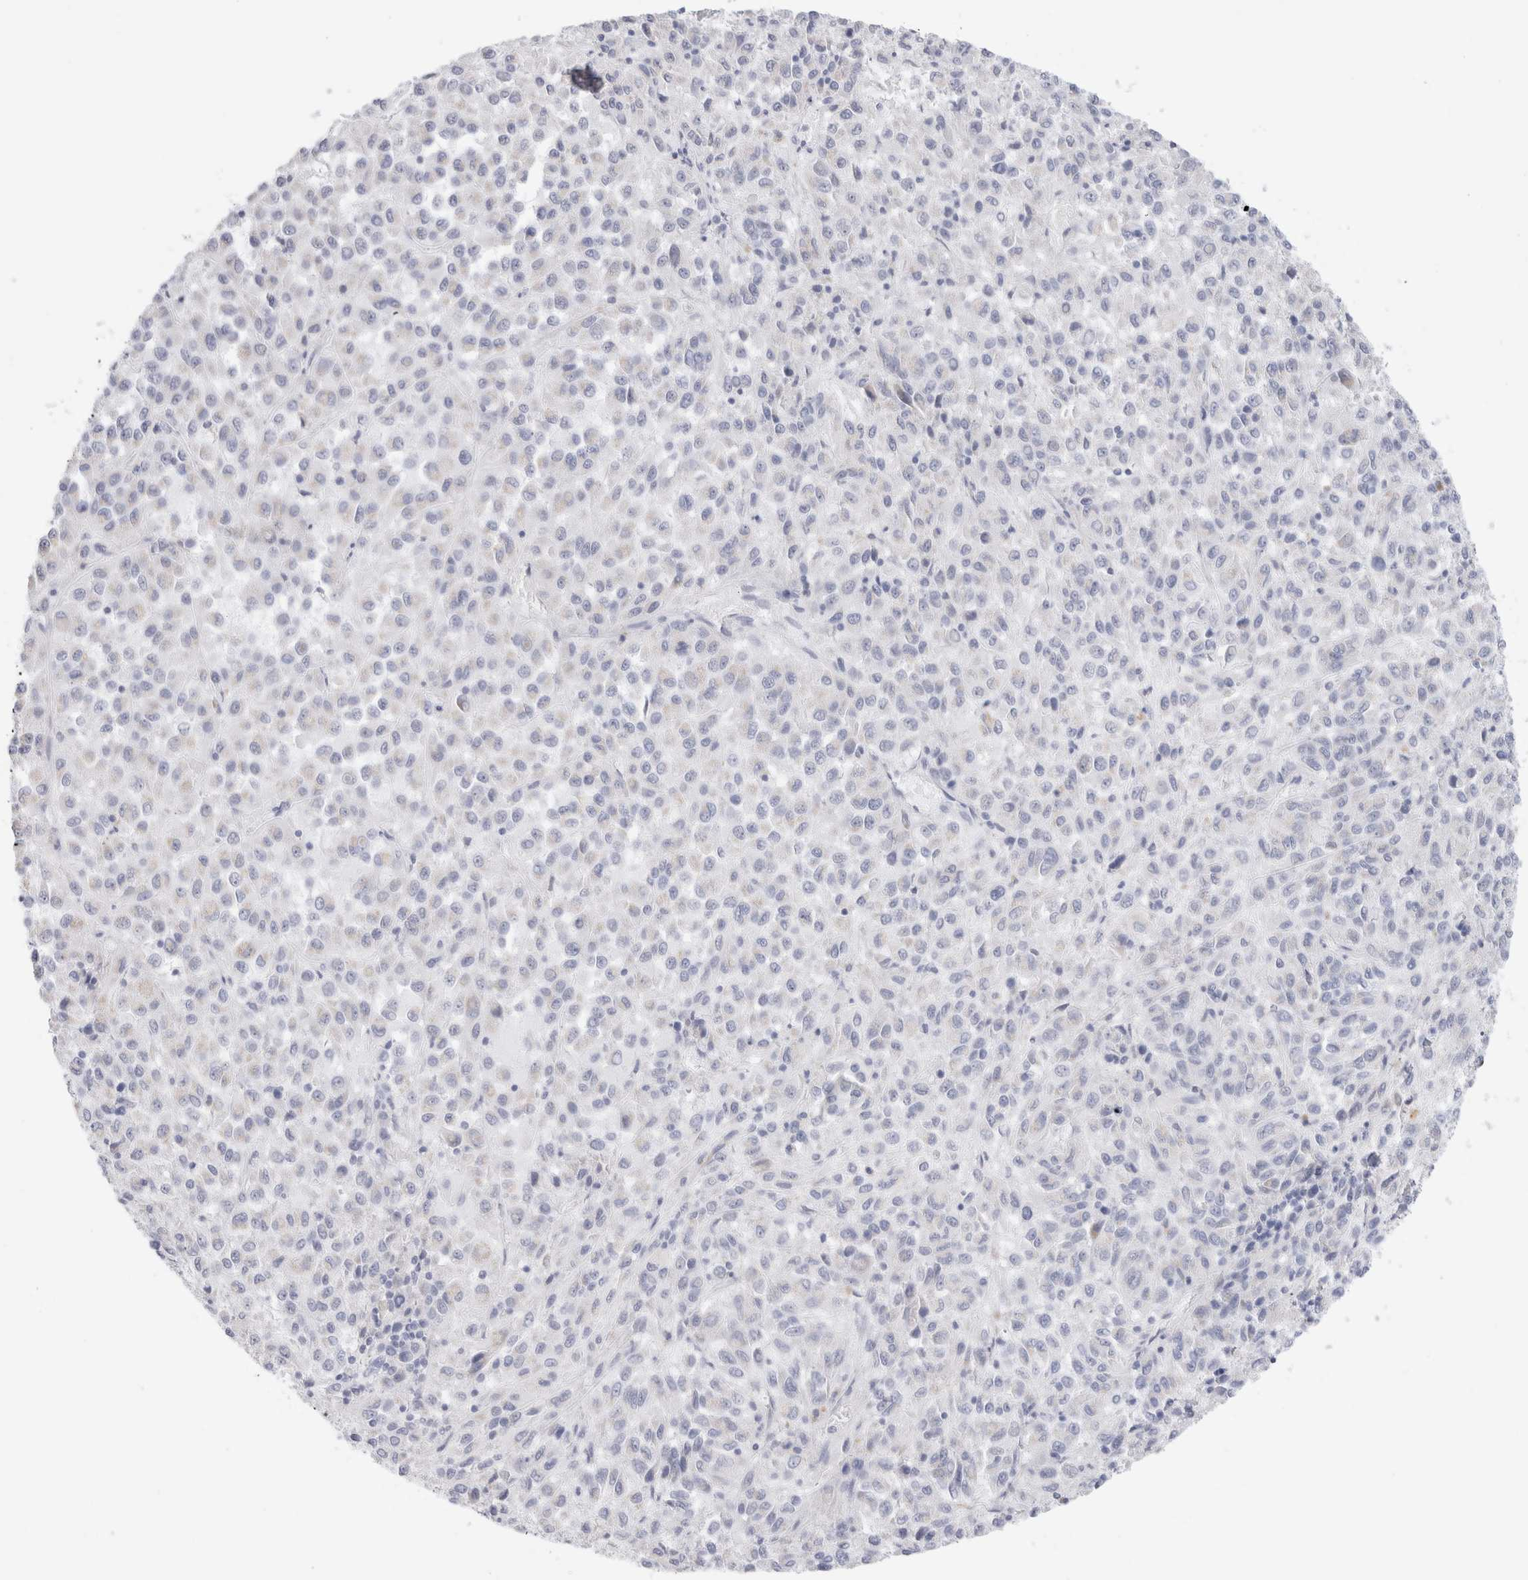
{"staining": {"intensity": "negative", "quantity": "none", "location": "none"}, "tissue": "melanoma", "cell_type": "Tumor cells", "image_type": "cancer", "snomed": [{"axis": "morphology", "description": "Malignant melanoma, Metastatic site"}, {"axis": "topography", "description": "Lung"}], "caption": "There is no significant positivity in tumor cells of malignant melanoma (metastatic site). The staining was performed using DAB to visualize the protein expression in brown, while the nuclei were stained in blue with hematoxylin (Magnification: 20x).", "gene": "MUC15", "patient": {"sex": "male", "age": 64}}